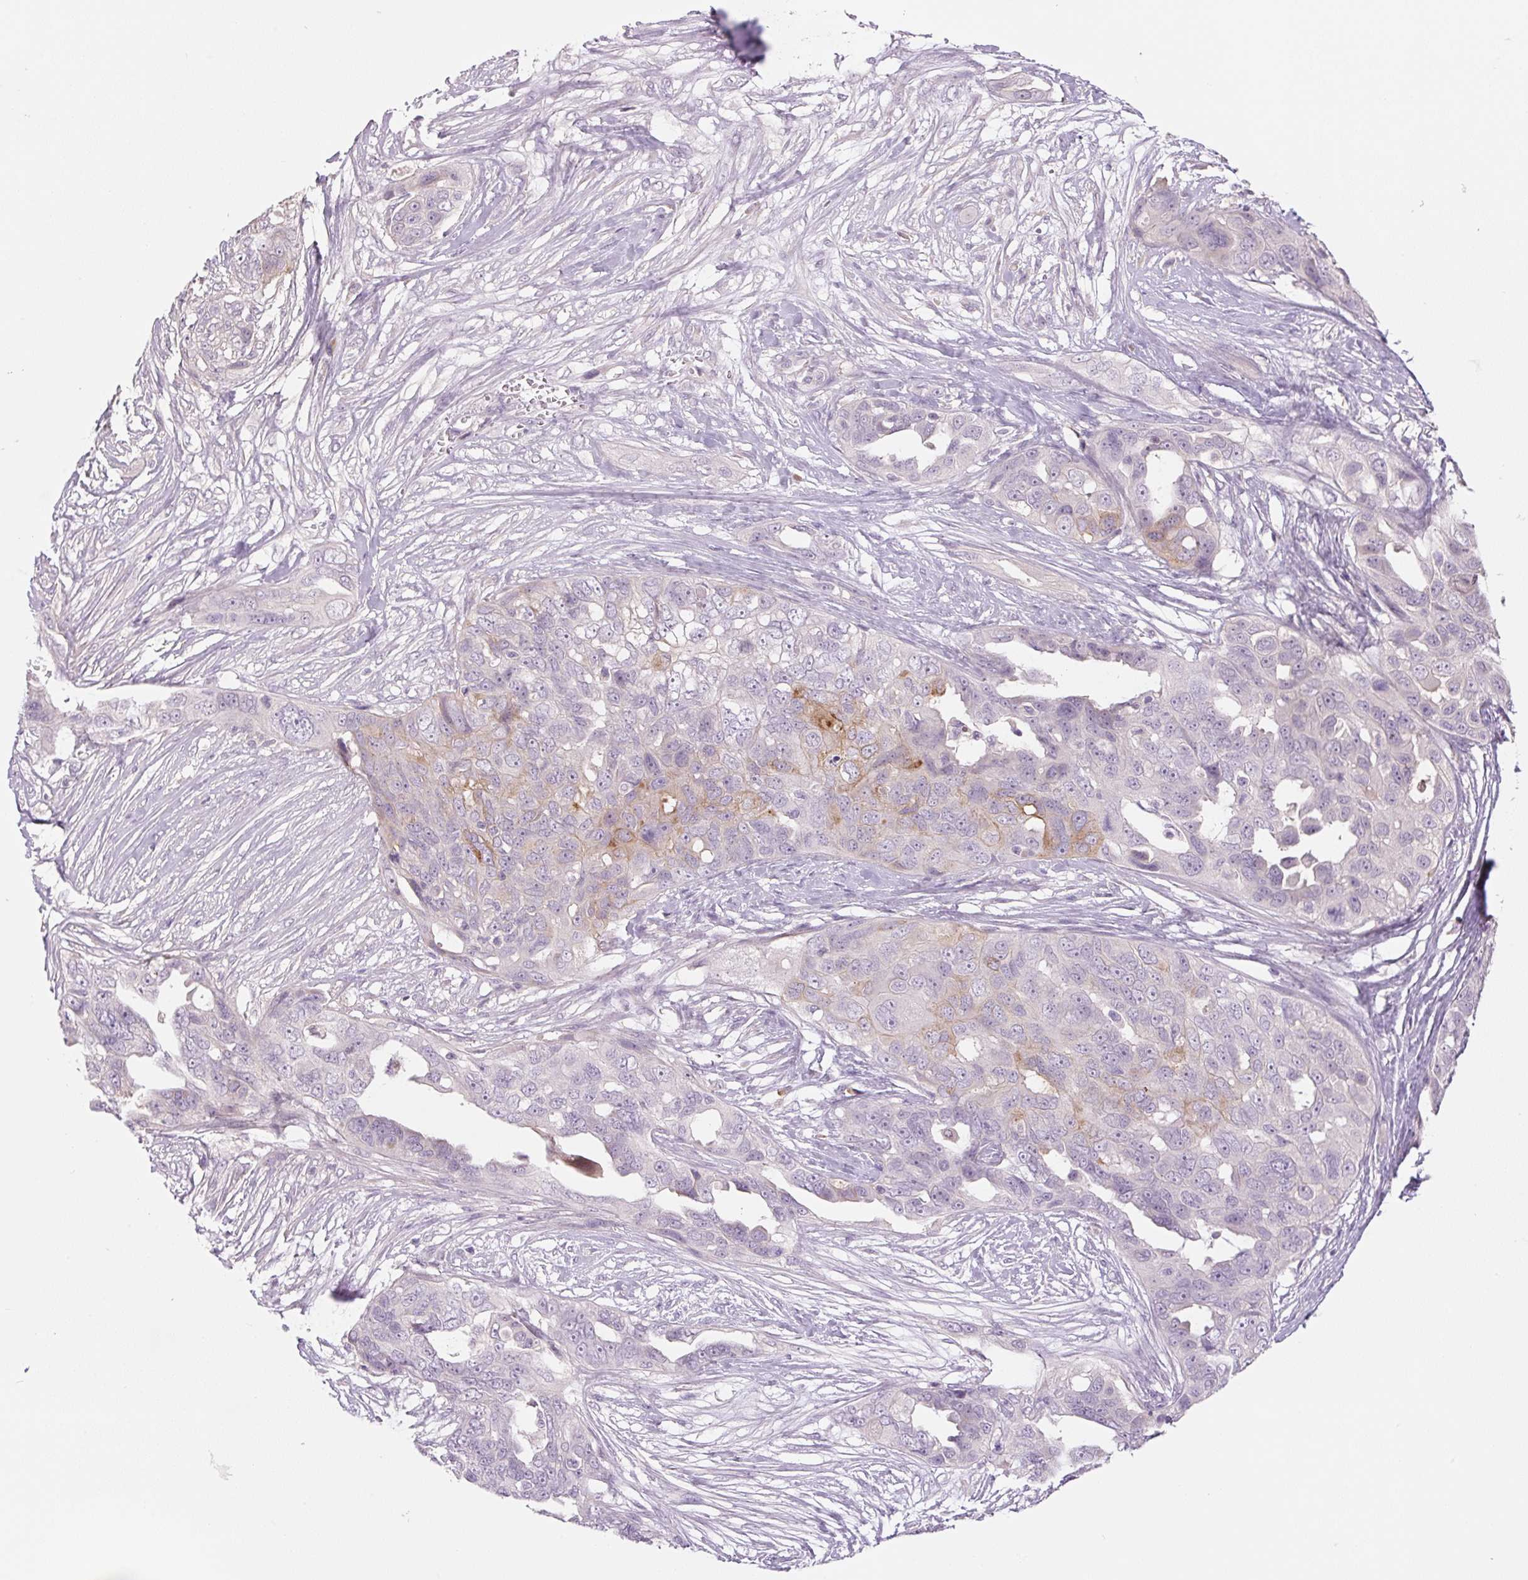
{"staining": {"intensity": "moderate", "quantity": "<25%", "location": "cytoplasmic/membranous"}, "tissue": "ovarian cancer", "cell_type": "Tumor cells", "image_type": "cancer", "snomed": [{"axis": "morphology", "description": "Carcinoma, endometroid"}, {"axis": "topography", "description": "Ovary"}], "caption": "Human ovarian cancer (endometroid carcinoma) stained with a brown dye reveals moderate cytoplasmic/membranous positive expression in approximately <25% of tumor cells.", "gene": "TMEM100", "patient": {"sex": "female", "age": 70}}